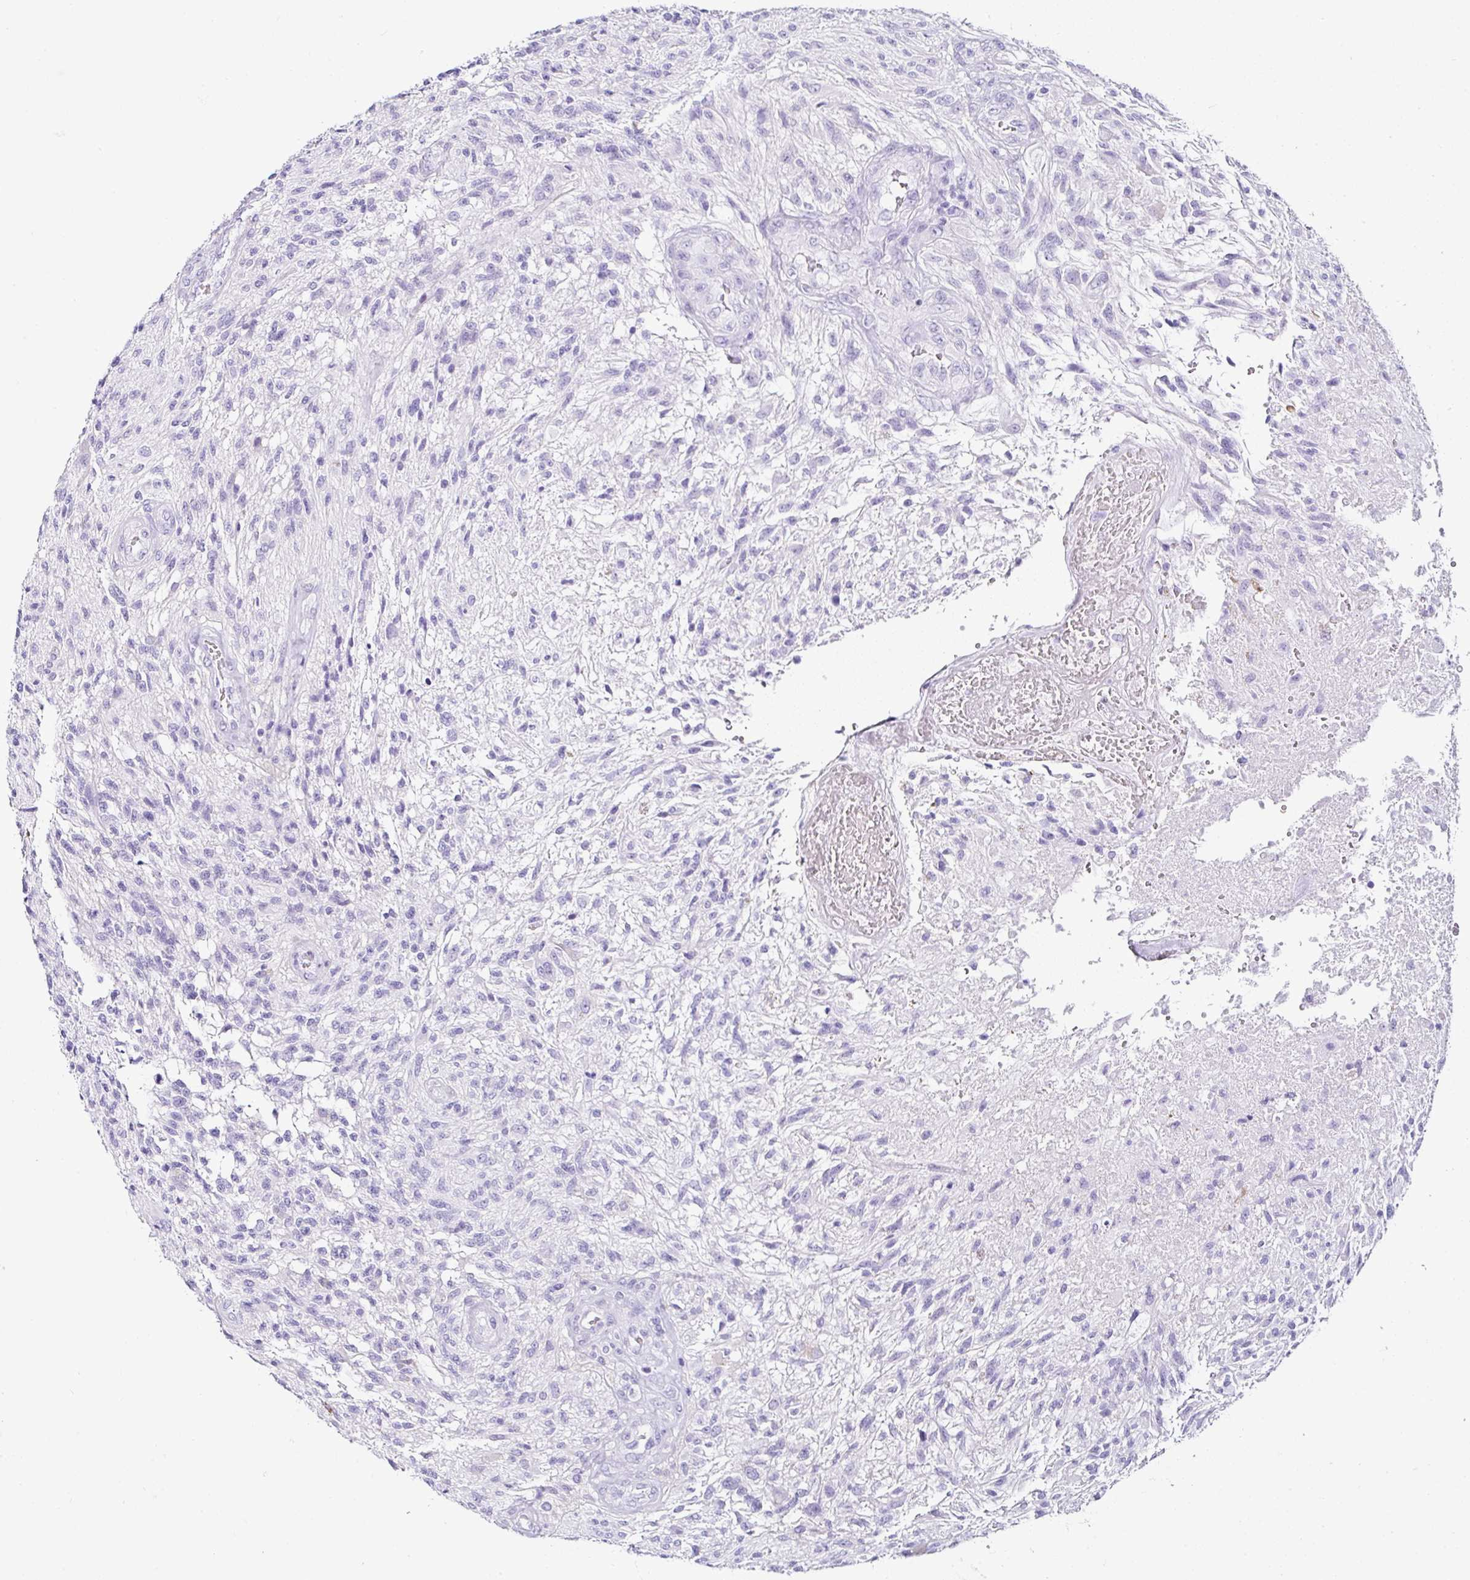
{"staining": {"intensity": "negative", "quantity": "none", "location": "none"}, "tissue": "glioma", "cell_type": "Tumor cells", "image_type": "cancer", "snomed": [{"axis": "morphology", "description": "Glioma, malignant, High grade"}, {"axis": "topography", "description": "Brain"}], "caption": "A histopathology image of glioma stained for a protein demonstrates no brown staining in tumor cells.", "gene": "SERPINB3", "patient": {"sex": "male", "age": 56}}